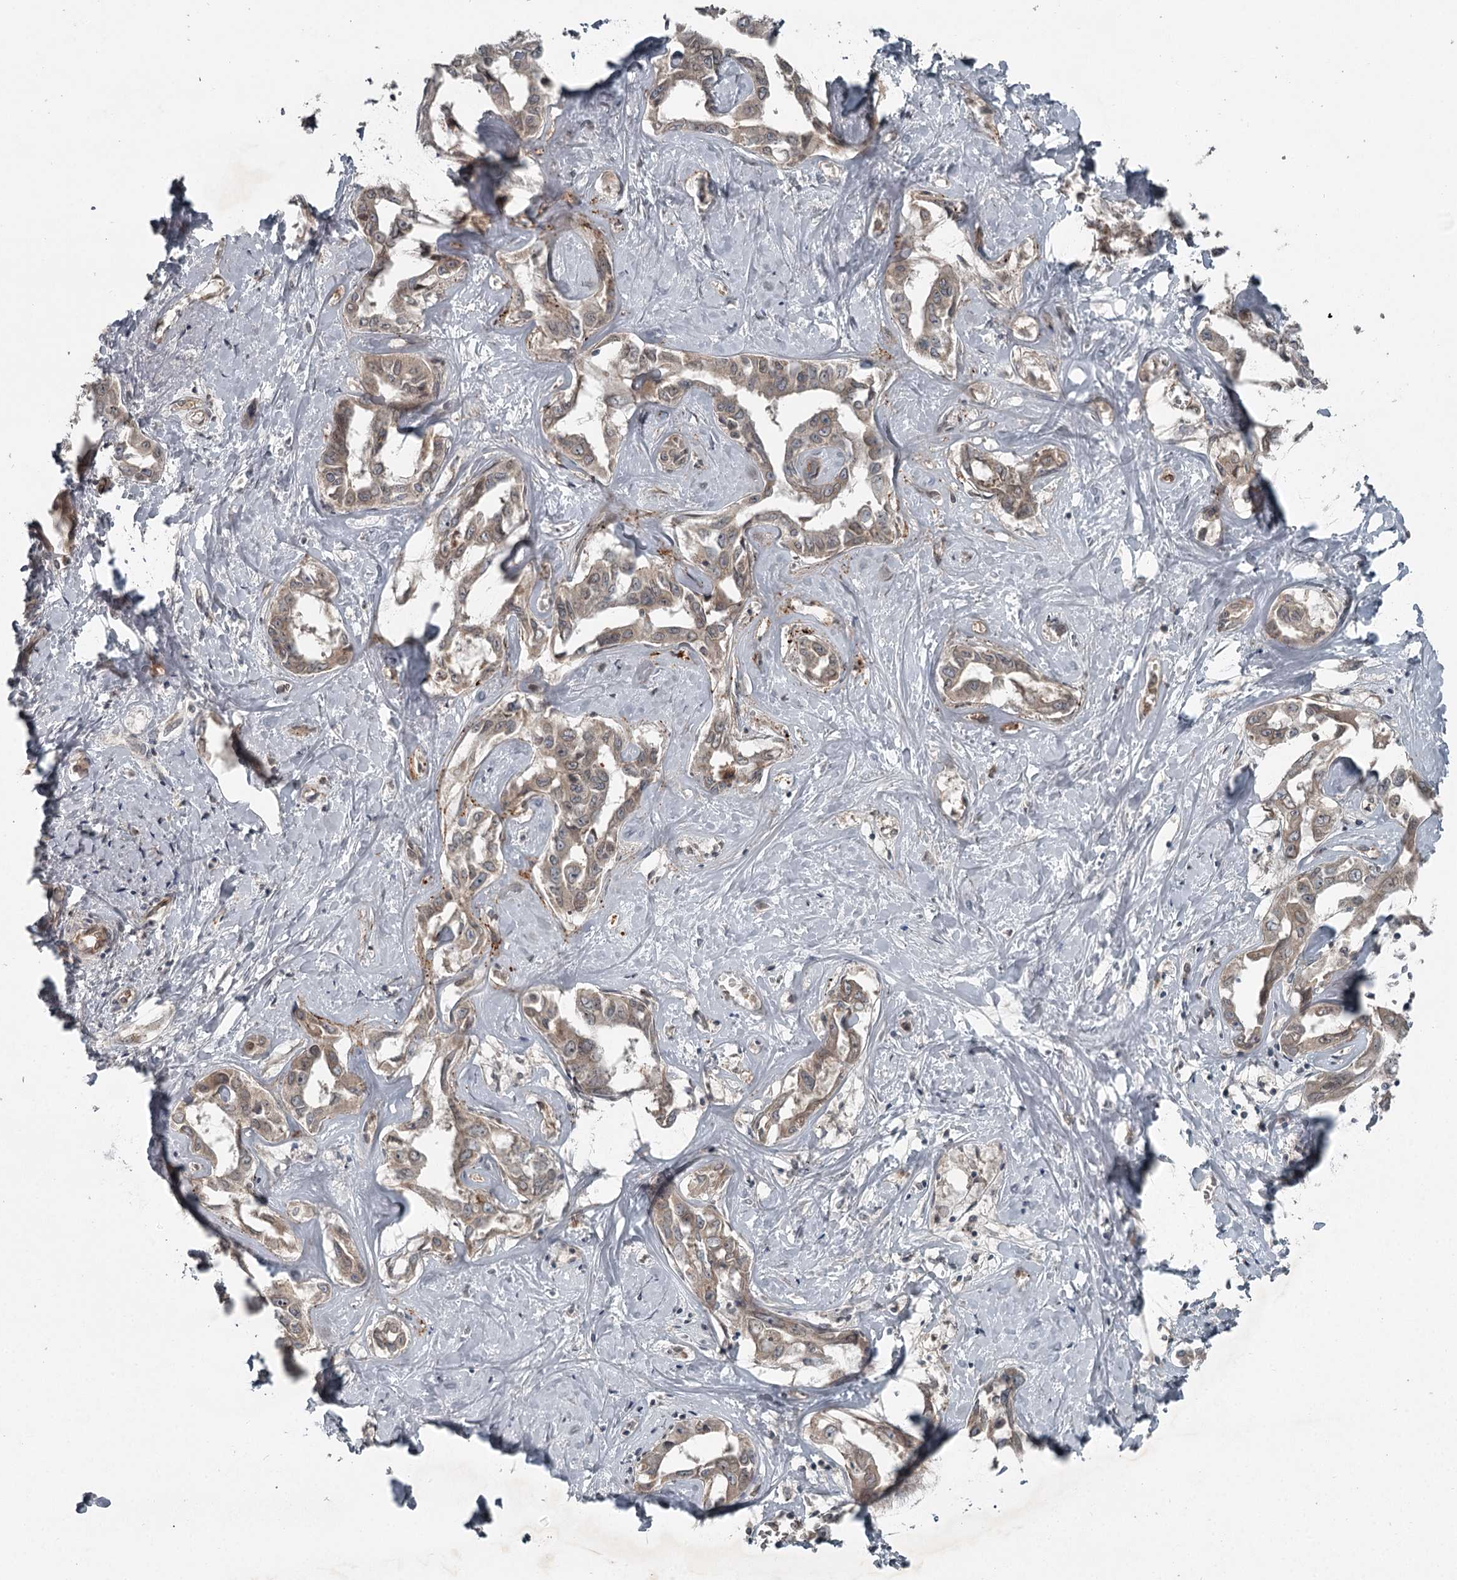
{"staining": {"intensity": "weak", "quantity": "25%-75%", "location": "cytoplasmic/membranous"}, "tissue": "liver cancer", "cell_type": "Tumor cells", "image_type": "cancer", "snomed": [{"axis": "morphology", "description": "Cholangiocarcinoma"}, {"axis": "topography", "description": "Liver"}], "caption": "Liver cholangiocarcinoma stained with immunohistochemistry shows weak cytoplasmic/membranous positivity in approximately 25%-75% of tumor cells.", "gene": "SLC39A8", "patient": {"sex": "male", "age": 59}}